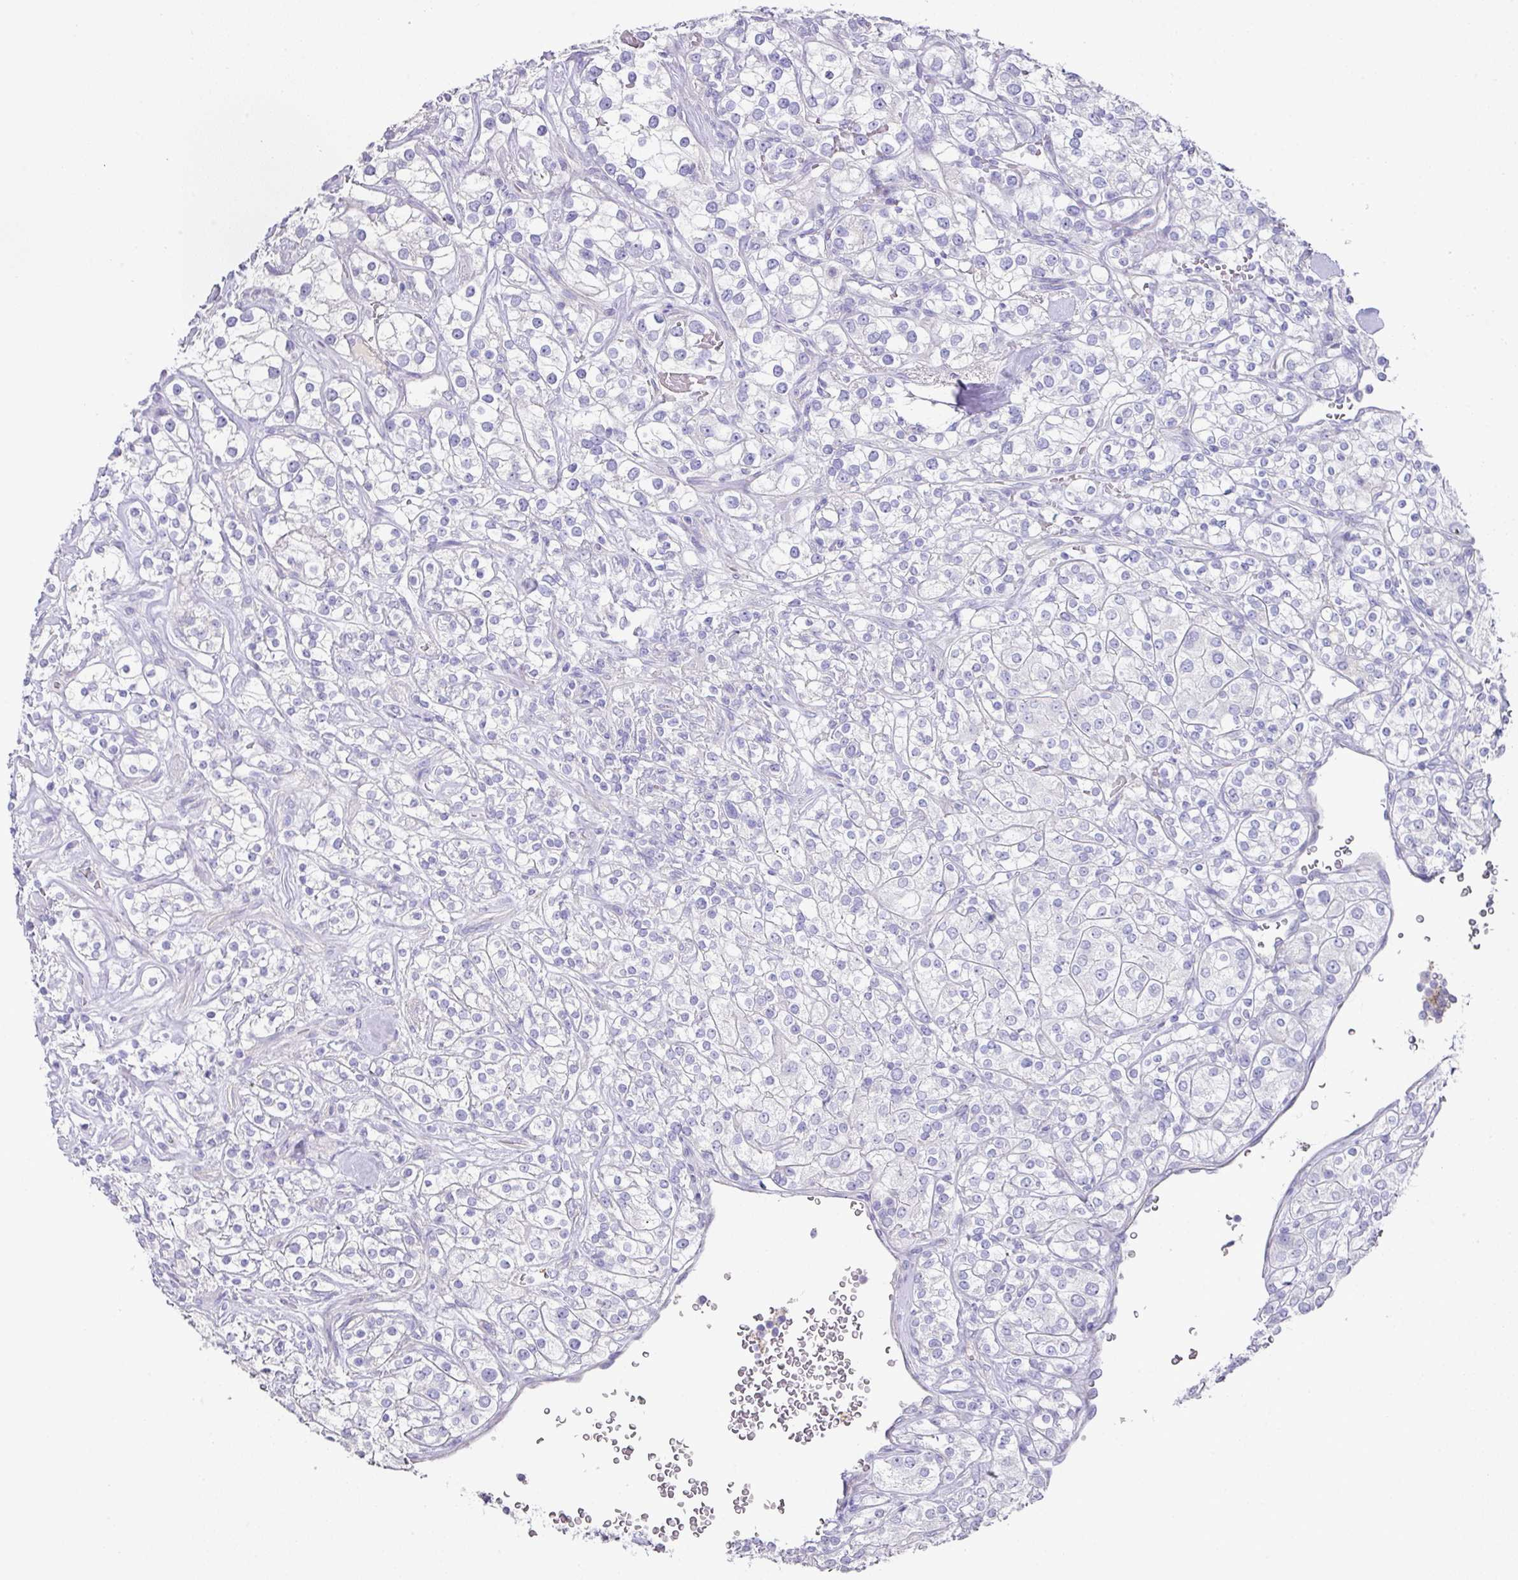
{"staining": {"intensity": "negative", "quantity": "none", "location": "none"}, "tissue": "renal cancer", "cell_type": "Tumor cells", "image_type": "cancer", "snomed": [{"axis": "morphology", "description": "Adenocarcinoma, NOS"}, {"axis": "topography", "description": "Kidney"}], "caption": "The photomicrograph displays no staining of tumor cells in renal cancer.", "gene": "TARM1", "patient": {"sex": "male", "age": 77}}